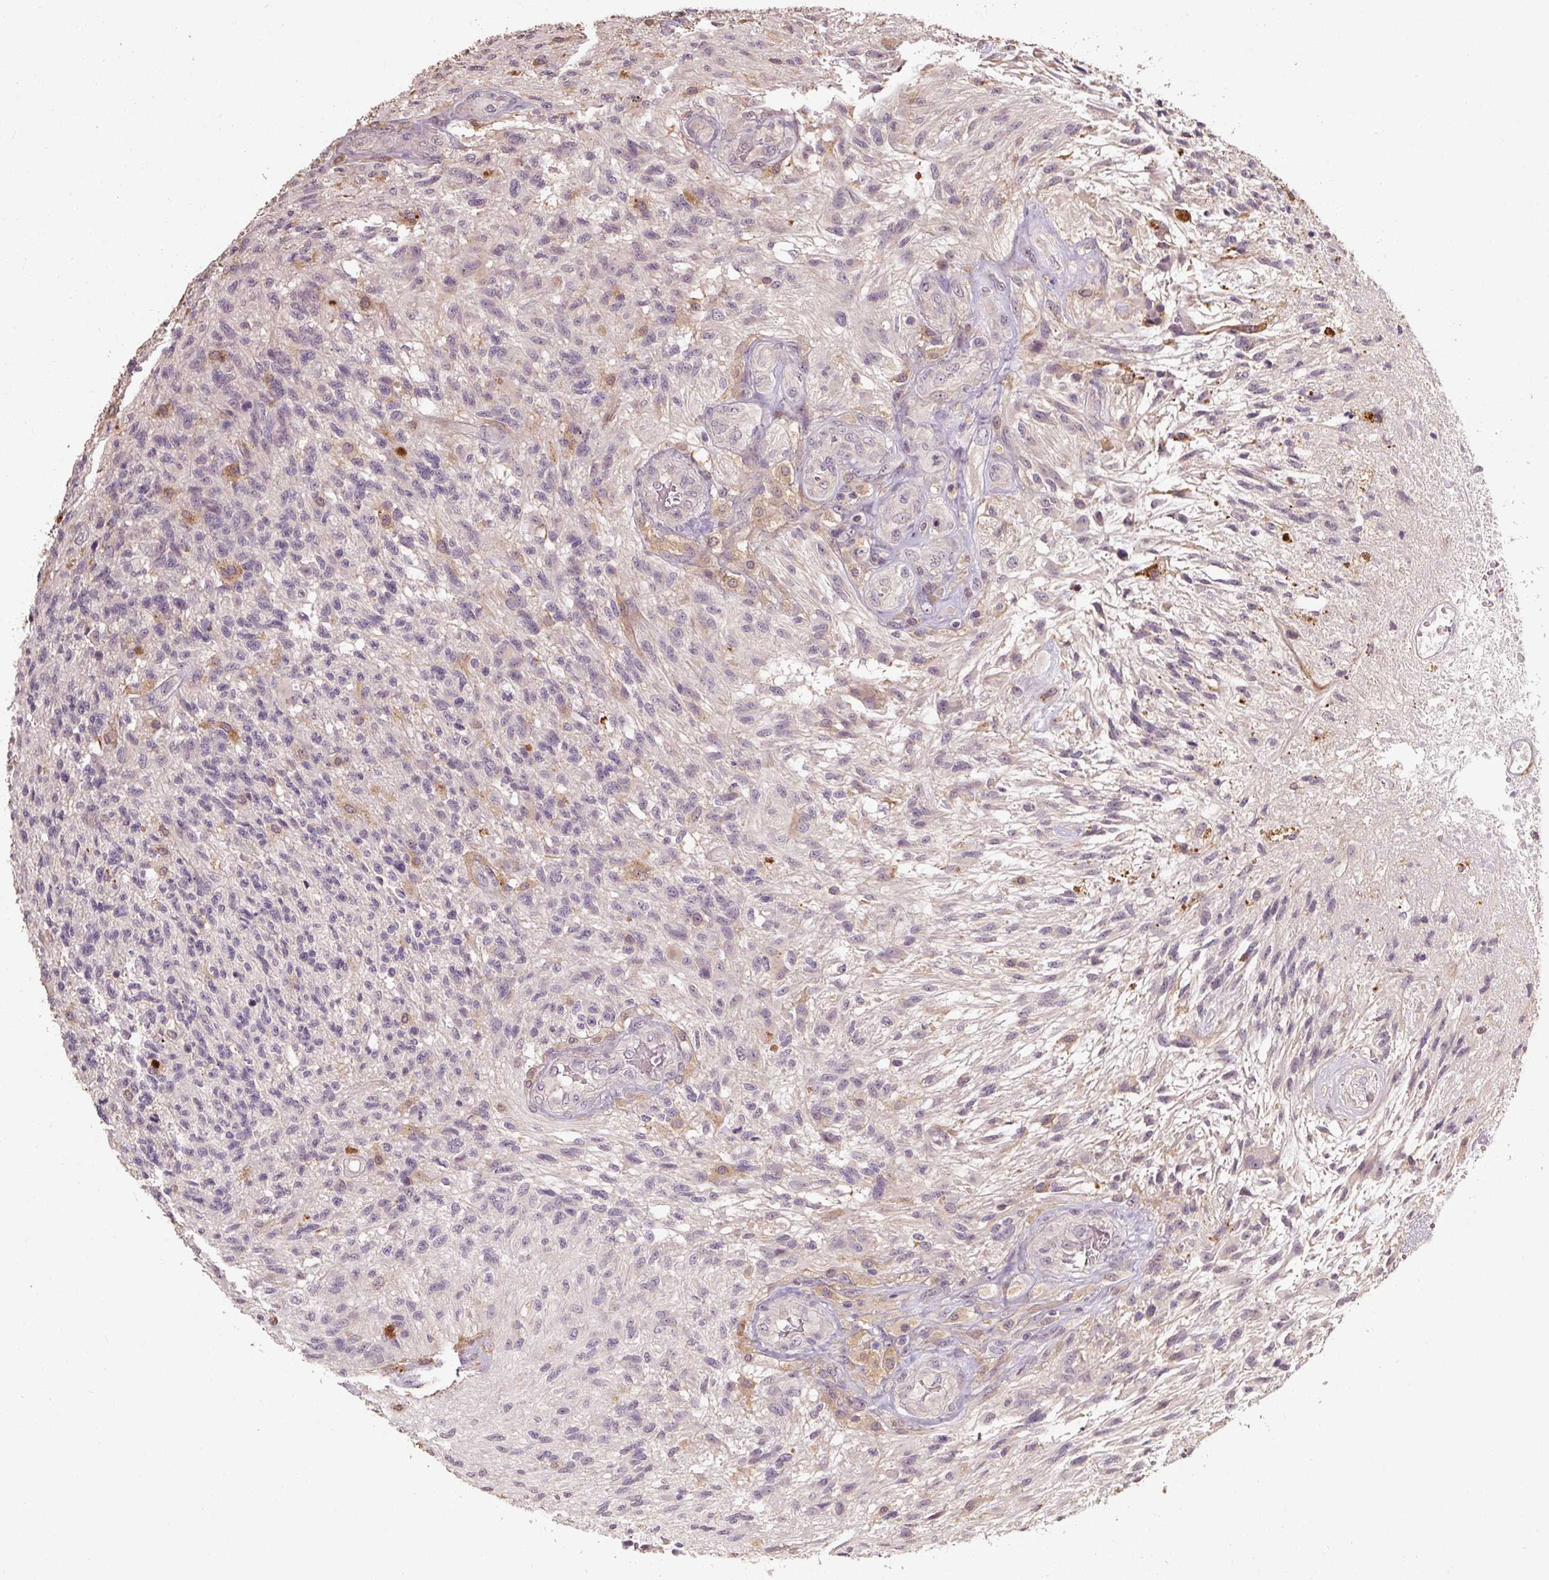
{"staining": {"intensity": "moderate", "quantity": "<25%", "location": "cytoplasmic/membranous"}, "tissue": "glioma", "cell_type": "Tumor cells", "image_type": "cancer", "snomed": [{"axis": "morphology", "description": "Glioma, malignant, High grade"}, {"axis": "topography", "description": "Brain"}], "caption": "Malignant glioma (high-grade) tissue reveals moderate cytoplasmic/membranous positivity in approximately <25% of tumor cells The staining is performed using DAB brown chromogen to label protein expression. The nuclei are counter-stained blue using hematoxylin.", "gene": "CFAP65", "patient": {"sex": "male", "age": 56}}